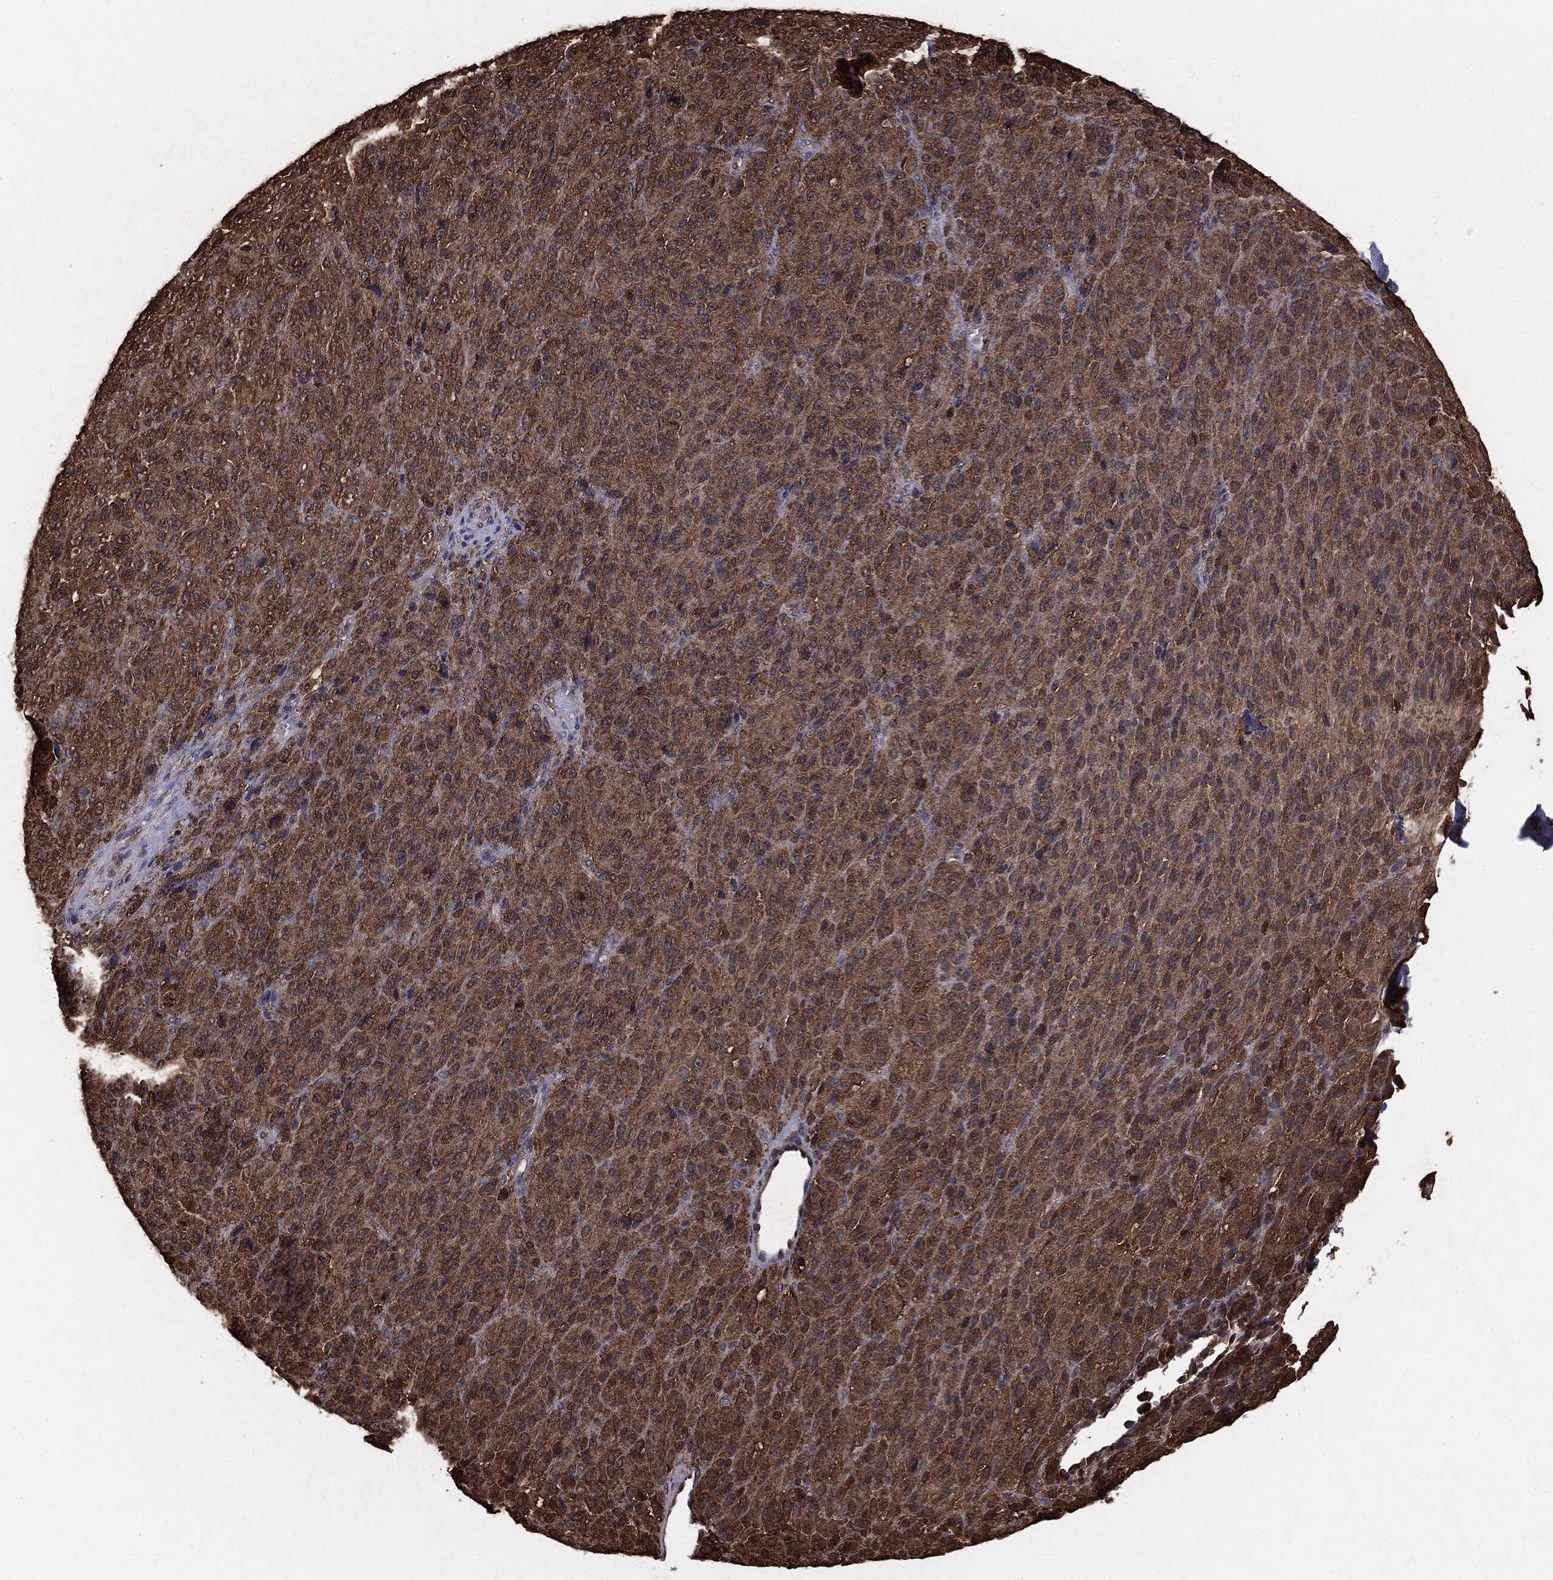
{"staining": {"intensity": "moderate", "quantity": ">75%", "location": "cytoplasmic/membranous"}, "tissue": "melanoma", "cell_type": "Tumor cells", "image_type": "cancer", "snomed": [{"axis": "morphology", "description": "Malignant melanoma, Metastatic site"}, {"axis": "topography", "description": "Brain"}], "caption": "Malignant melanoma (metastatic site) was stained to show a protein in brown. There is medium levels of moderate cytoplasmic/membranous staining in about >75% of tumor cells.", "gene": "NME1", "patient": {"sex": "female", "age": 56}}